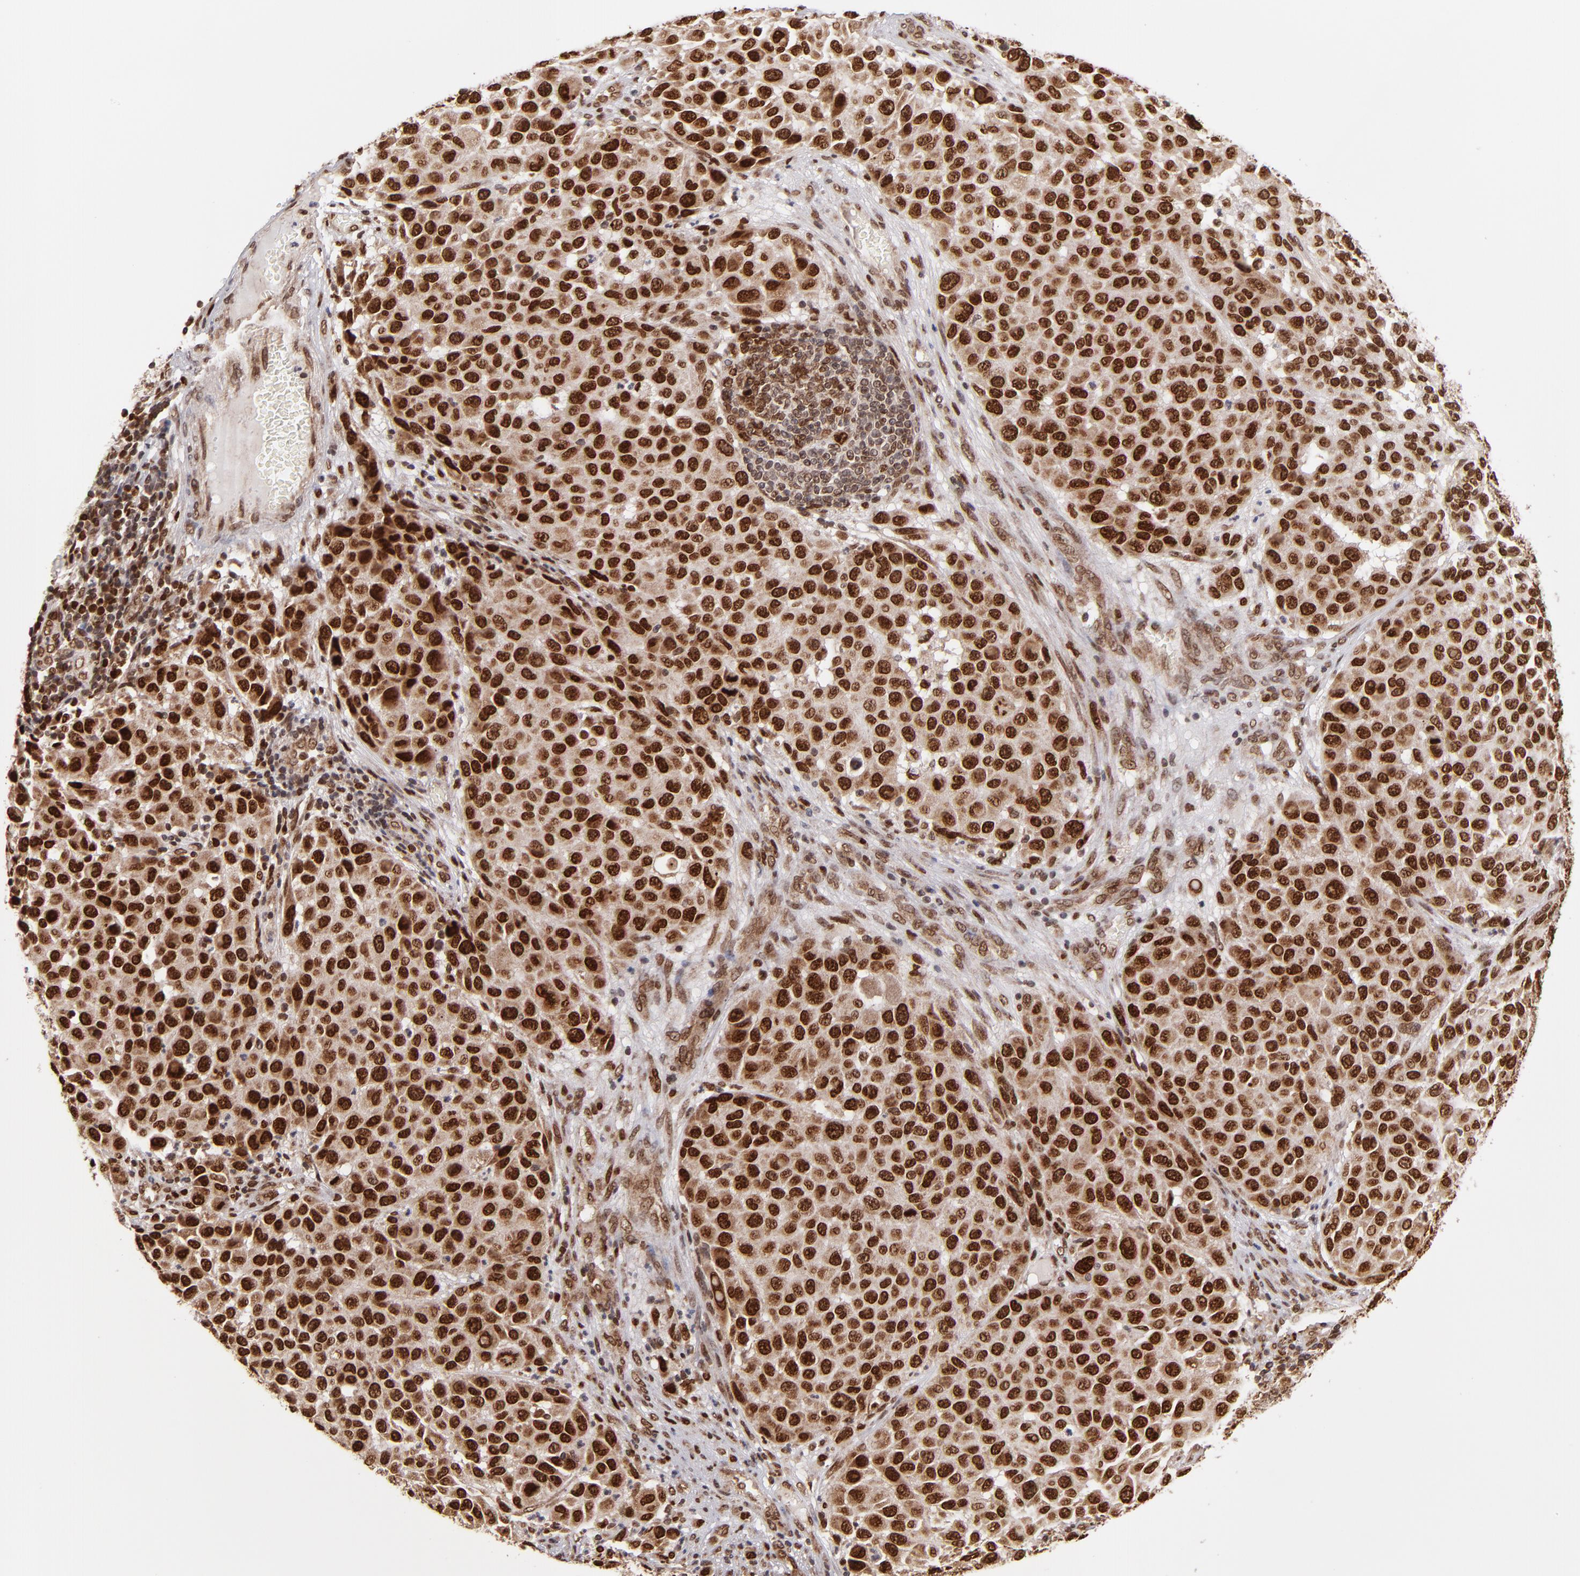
{"staining": {"intensity": "strong", "quantity": ">75%", "location": "cytoplasmic/membranous,nuclear"}, "tissue": "melanoma", "cell_type": "Tumor cells", "image_type": "cancer", "snomed": [{"axis": "morphology", "description": "Malignant melanoma, Metastatic site"}, {"axis": "topography", "description": "Lymph node"}], "caption": "A high amount of strong cytoplasmic/membranous and nuclear staining is present in about >75% of tumor cells in melanoma tissue.", "gene": "TOP1MT", "patient": {"sex": "male", "age": 61}}